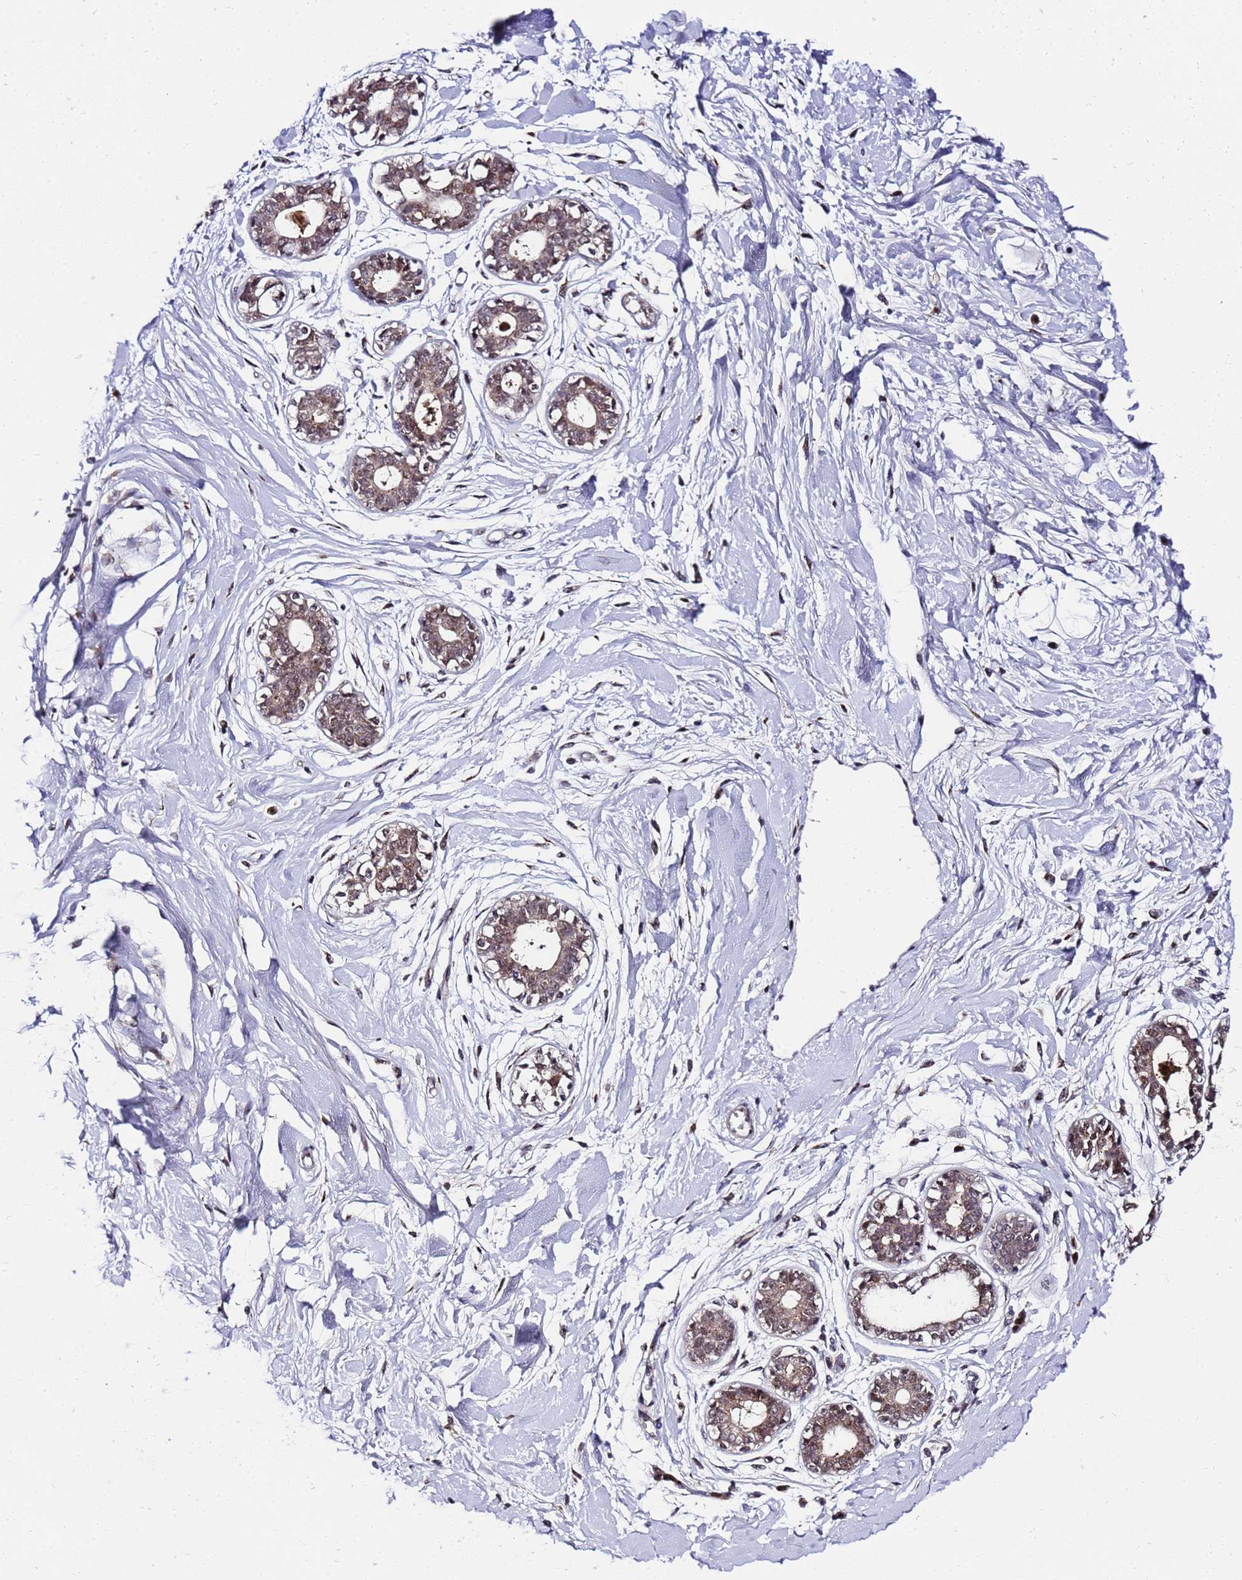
{"staining": {"intensity": "negative", "quantity": "none", "location": "none"}, "tissue": "breast", "cell_type": "Adipocytes", "image_type": "normal", "snomed": [{"axis": "morphology", "description": "Normal tissue, NOS"}, {"axis": "topography", "description": "Breast"}], "caption": "Breast stained for a protein using IHC reveals no staining adipocytes.", "gene": "C19orf47", "patient": {"sex": "female", "age": 45}}